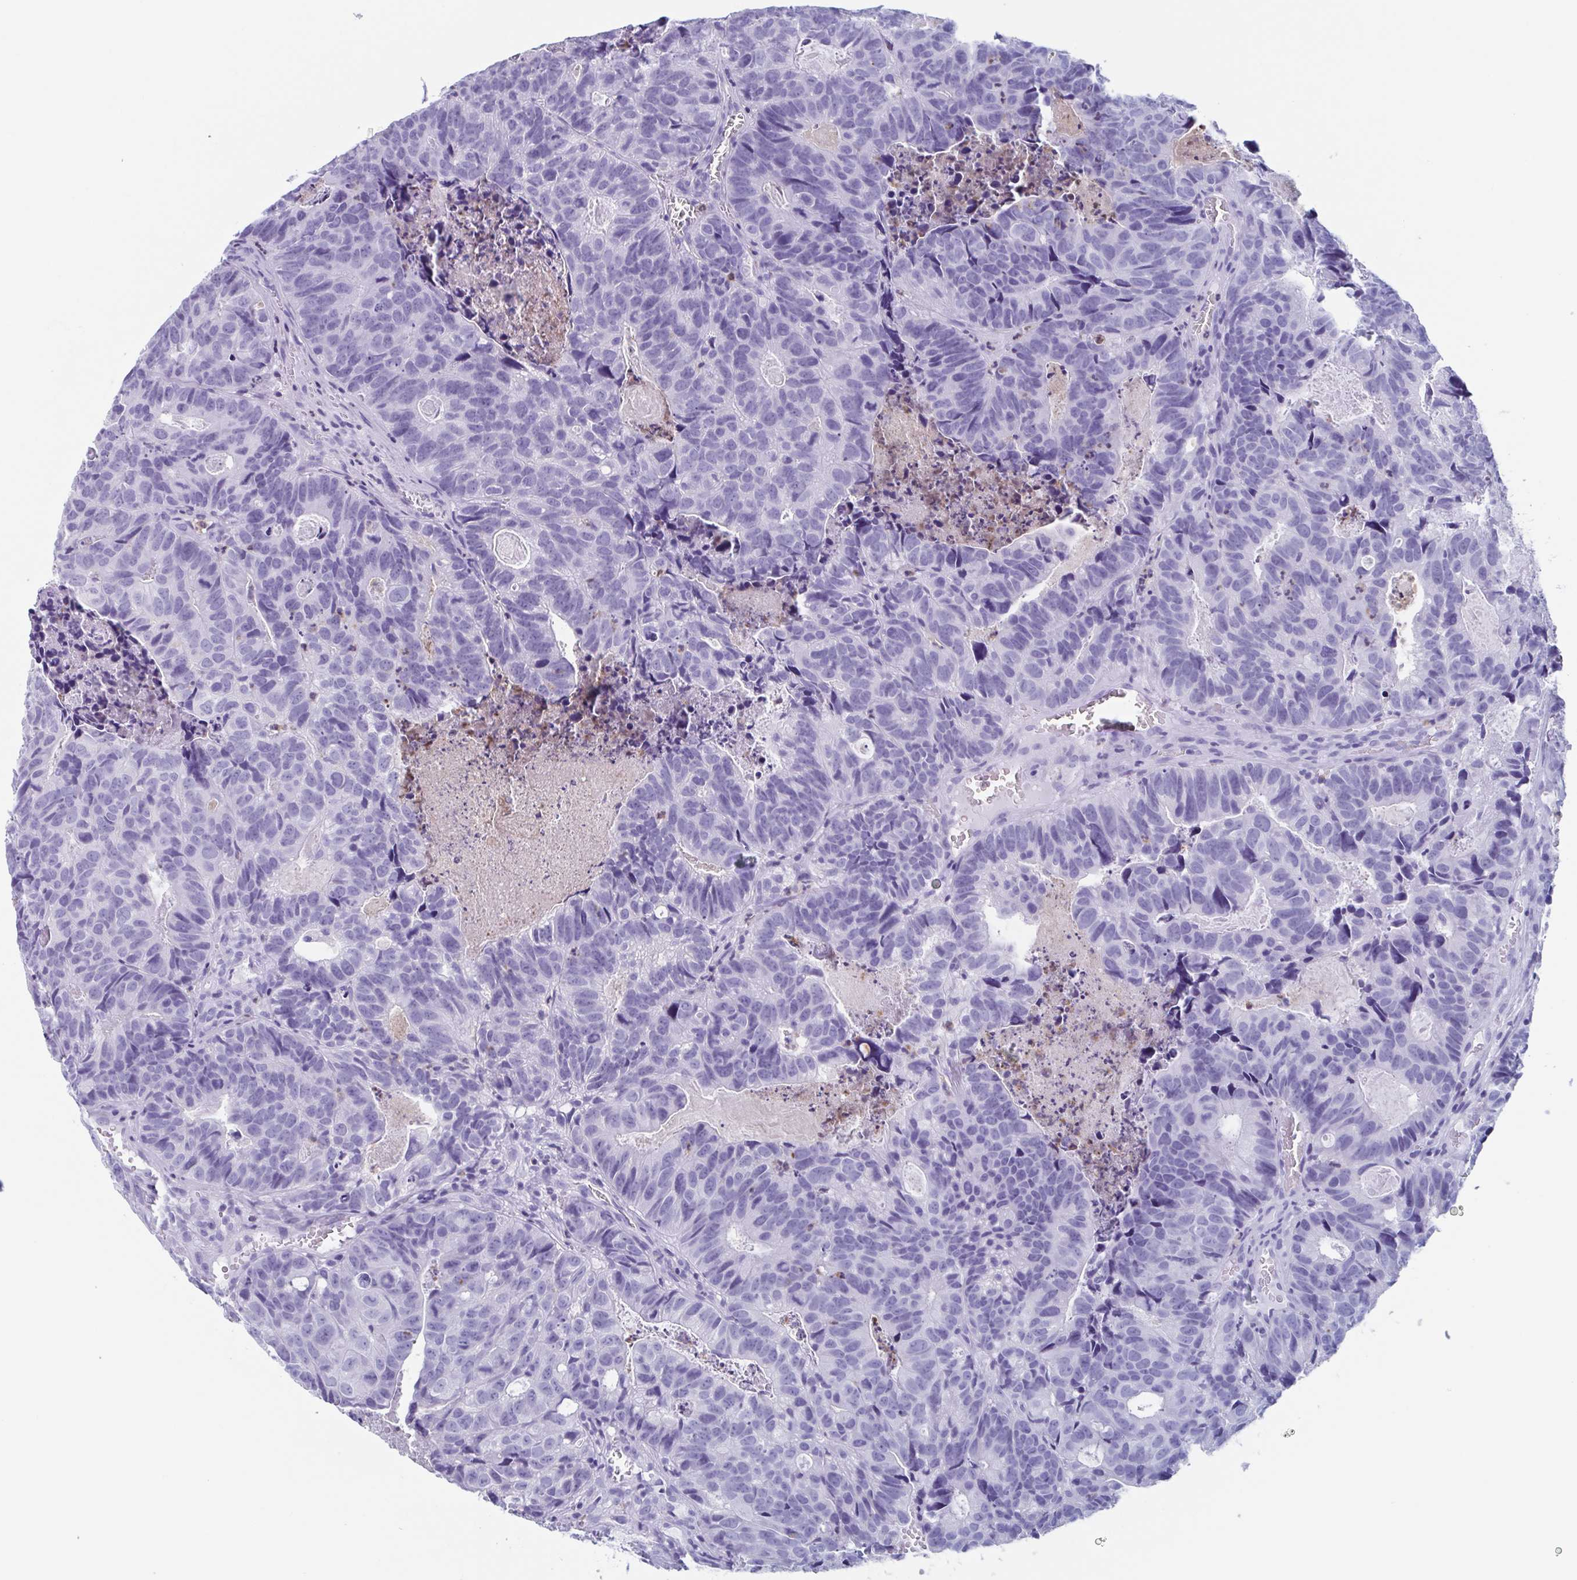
{"staining": {"intensity": "negative", "quantity": "none", "location": "none"}, "tissue": "head and neck cancer", "cell_type": "Tumor cells", "image_type": "cancer", "snomed": [{"axis": "morphology", "description": "Adenocarcinoma, NOS"}, {"axis": "topography", "description": "Head-Neck"}], "caption": "A micrograph of adenocarcinoma (head and neck) stained for a protein exhibits no brown staining in tumor cells. Brightfield microscopy of immunohistochemistry (IHC) stained with DAB (brown) and hematoxylin (blue), captured at high magnification.", "gene": "BPI", "patient": {"sex": "male", "age": 62}}